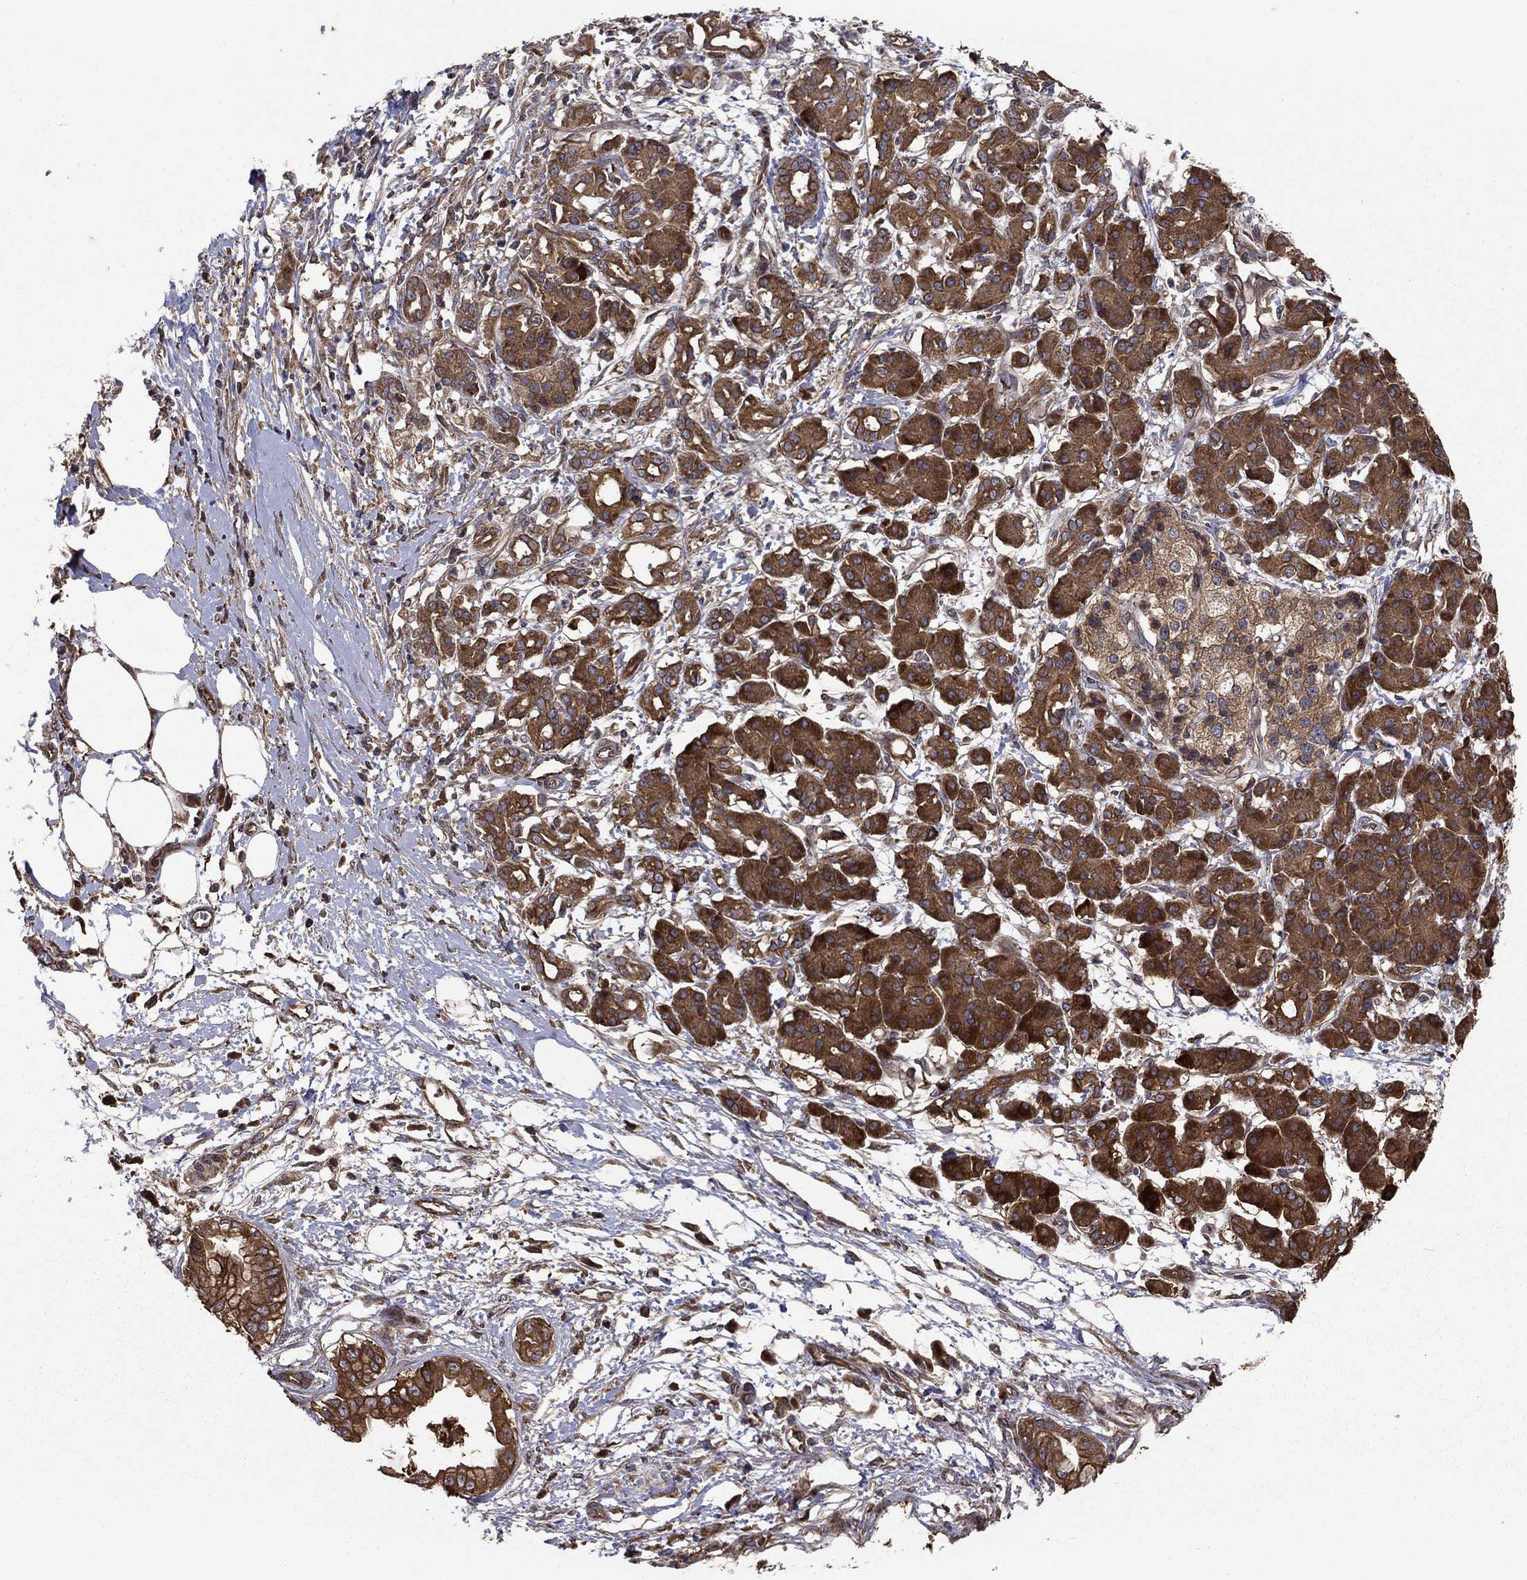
{"staining": {"intensity": "strong", "quantity": ">75%", "location": "cytoplasmic/membranous"}, "tissue": "pancreatic cancer", "cell_type": "Tumor cells", "image_type": "cancer", "snomed": [{"axis": "morphology", "description": "Adenocarcinoma, NOS"}, {"axis": "topography", "description": "Pancreas"}], "caption": "An immunohistochemistry image of tumor tissue is shown. Protein staining in brown highlights strong cytoplasmic/membranous positivity in pancreatic cancer within tumor cells.", "gene": "BABAM2", "patient": {"sex": "male", "age": 72}}